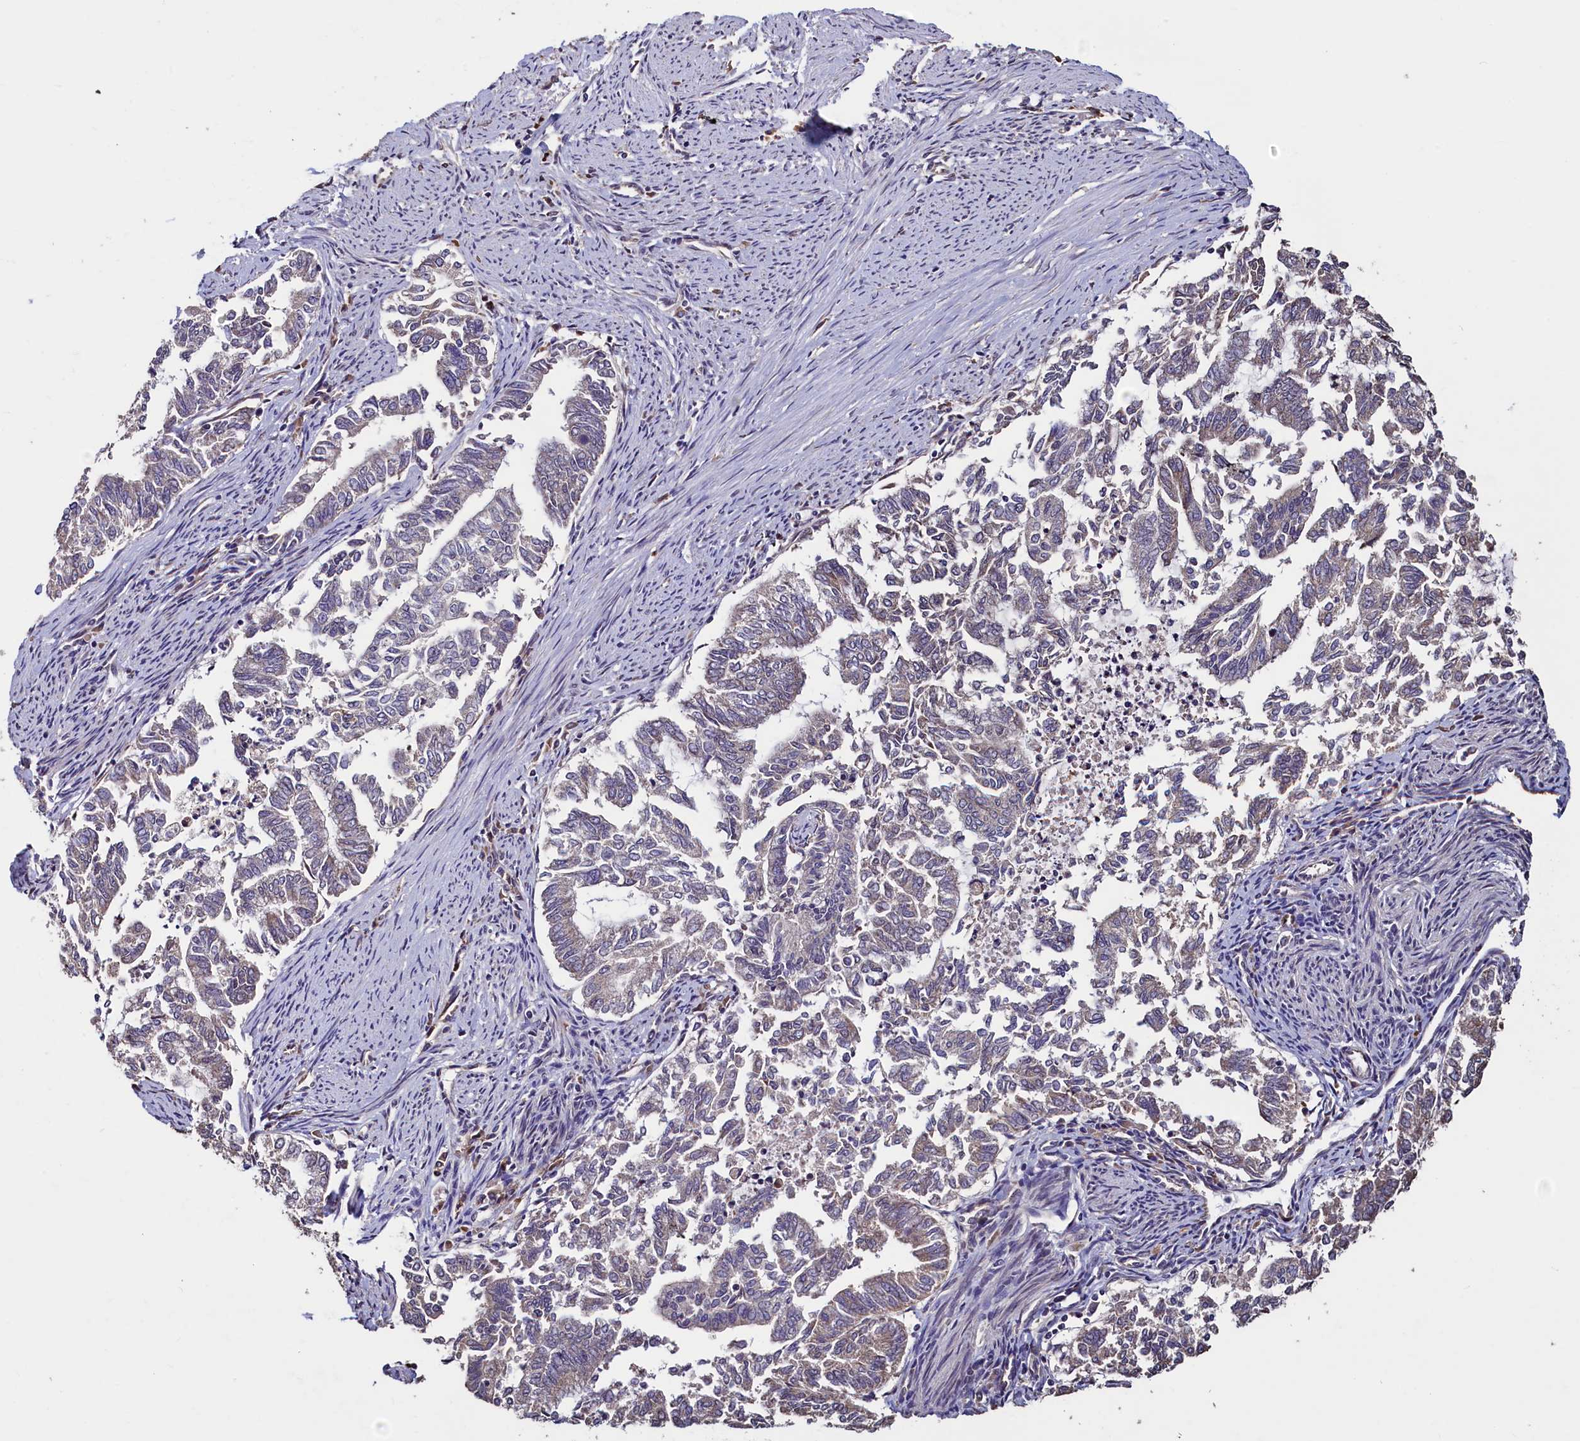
{"staining": {"intensity": "weak", "quantity": "<25%", "location": "cytoplasmic/membranous"}, "tissue": "endometrial cancer", "cell_type": "Tumor cells", "image_type": "cancer", "snomed": [{"axis": "morphology", "description": "Adenocarcinoma, NOS"}, {"axis": "topography", "description": "Endometrium"}], "caption": "Tumor cells are negative for protein expression in human endometrial cancer (adenocarcinoma). (DAB (3,3'-diaminobenzidine) immunohistochemistry (IHC), high magnification).", "gene": "RBFA", "patient": {"sex": "female", "age": 79}}